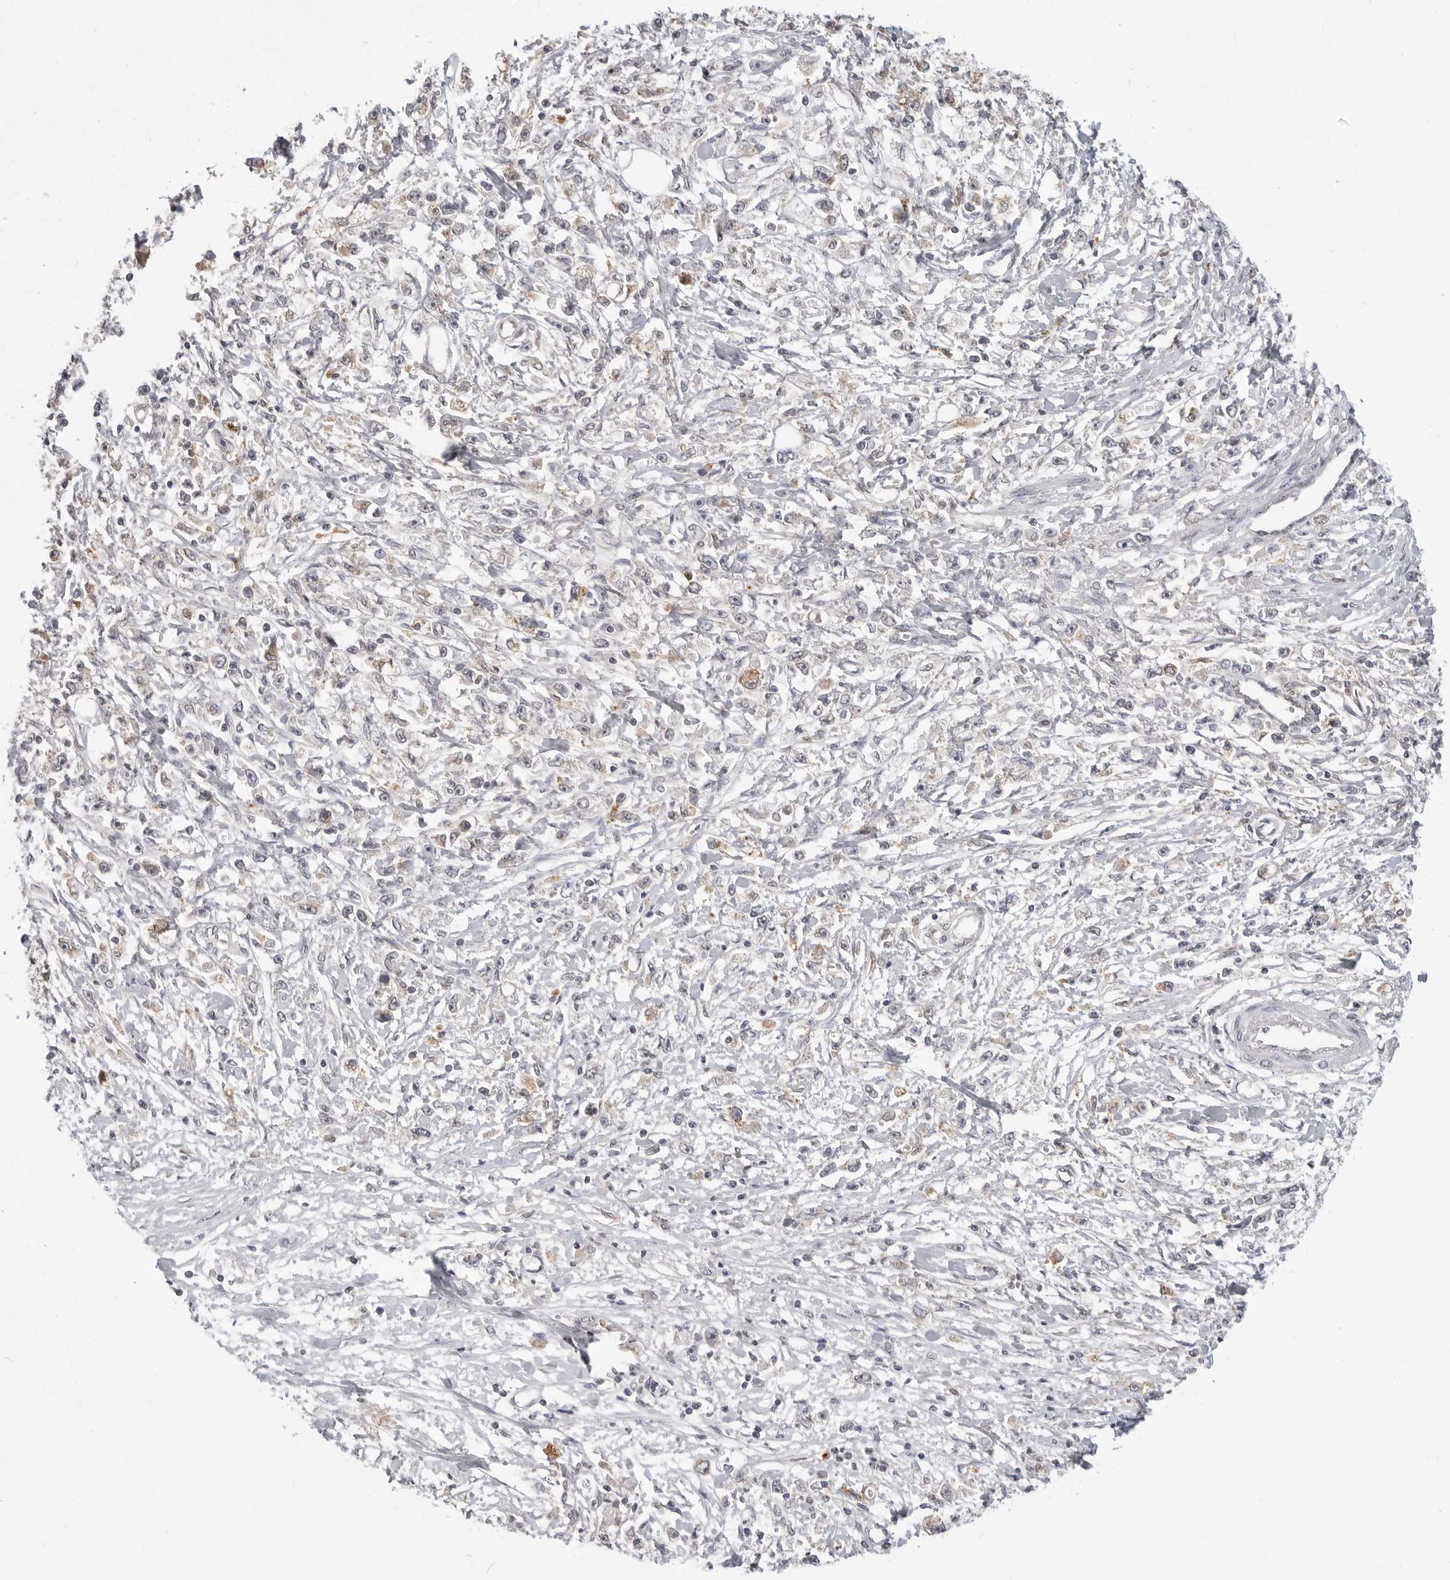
{"staining": {"intensity": "weak", "quantity": "<25%", "location": "cytoplasmic/membranous"}, "tissue": "stomach cancer", "cell_type": "Tumor cells", "image_type": "cancer", "snomed": [{"axis": "morphology", "description": "Adenocarcinoma, NOS"}, {"axis": "topography", "description": "Stomach"}], "caption": "This histopathology image is of stomach cancer stained with IHC to label a protein in brown with the nuclei are counter-stained blue. There is no staining in tumor cells.", "gene": "IFNGR1", "patient": {"sex": "female", "age": 59}}